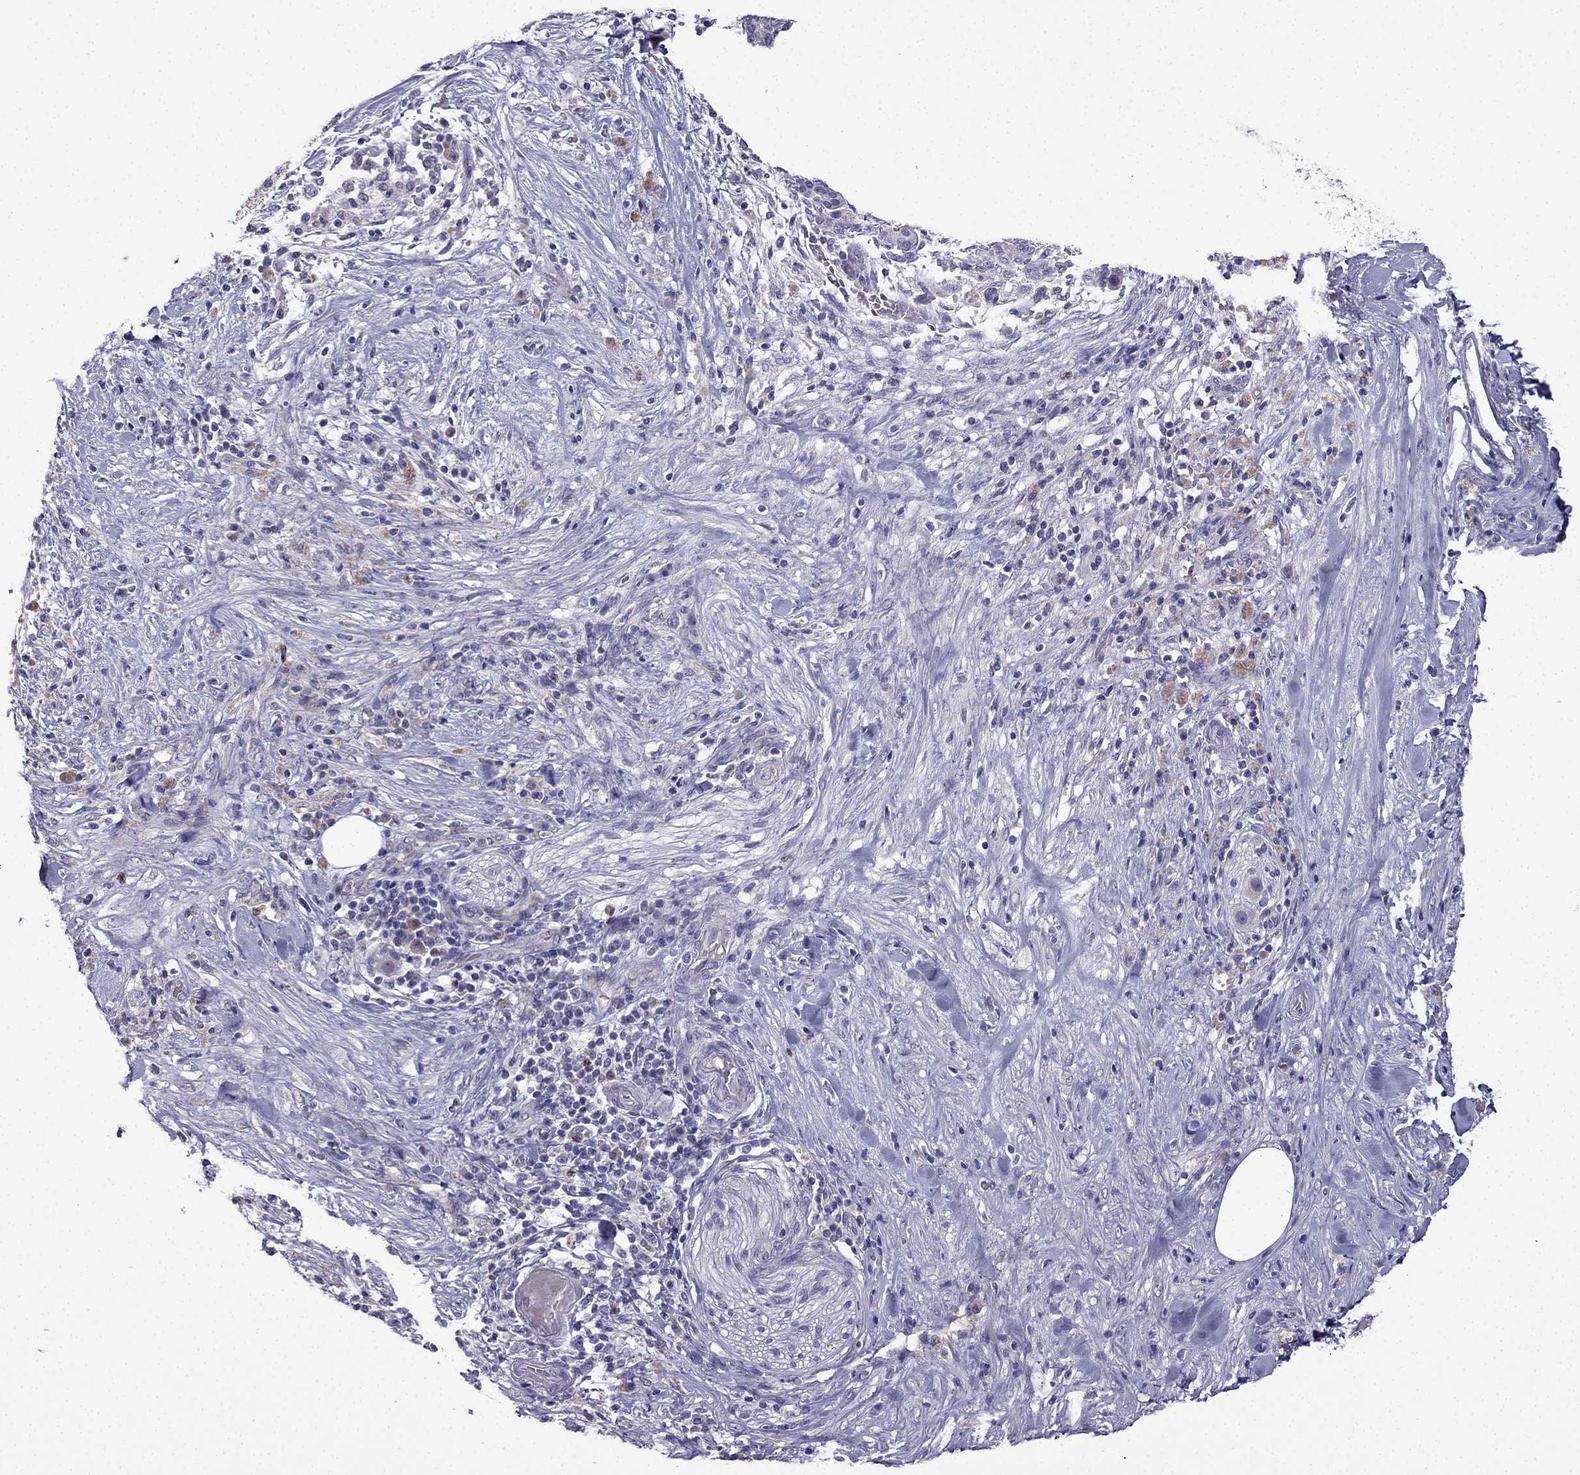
{"staining": {"intensity": "strong", "quantity": "<25%", "location": "nuclear"}, "tissue": "pancreatic cancer", "cell_type": "Tumor cells", "image_type": "cancer", "snomed": [{"axis": "morphology", "description": "Adenocarcinoma, NOS"}, {"axis": "topography", "description": "Pancreas"}], "caption": "Pancreatic cancer (adenocarcinoma) was stained to show a protein in brown. There is medium levels of strong nuclear staining in about <25% of tumor cells.", "gene": "UHRF1", "patient": {"sex": "male", "age": 44}}